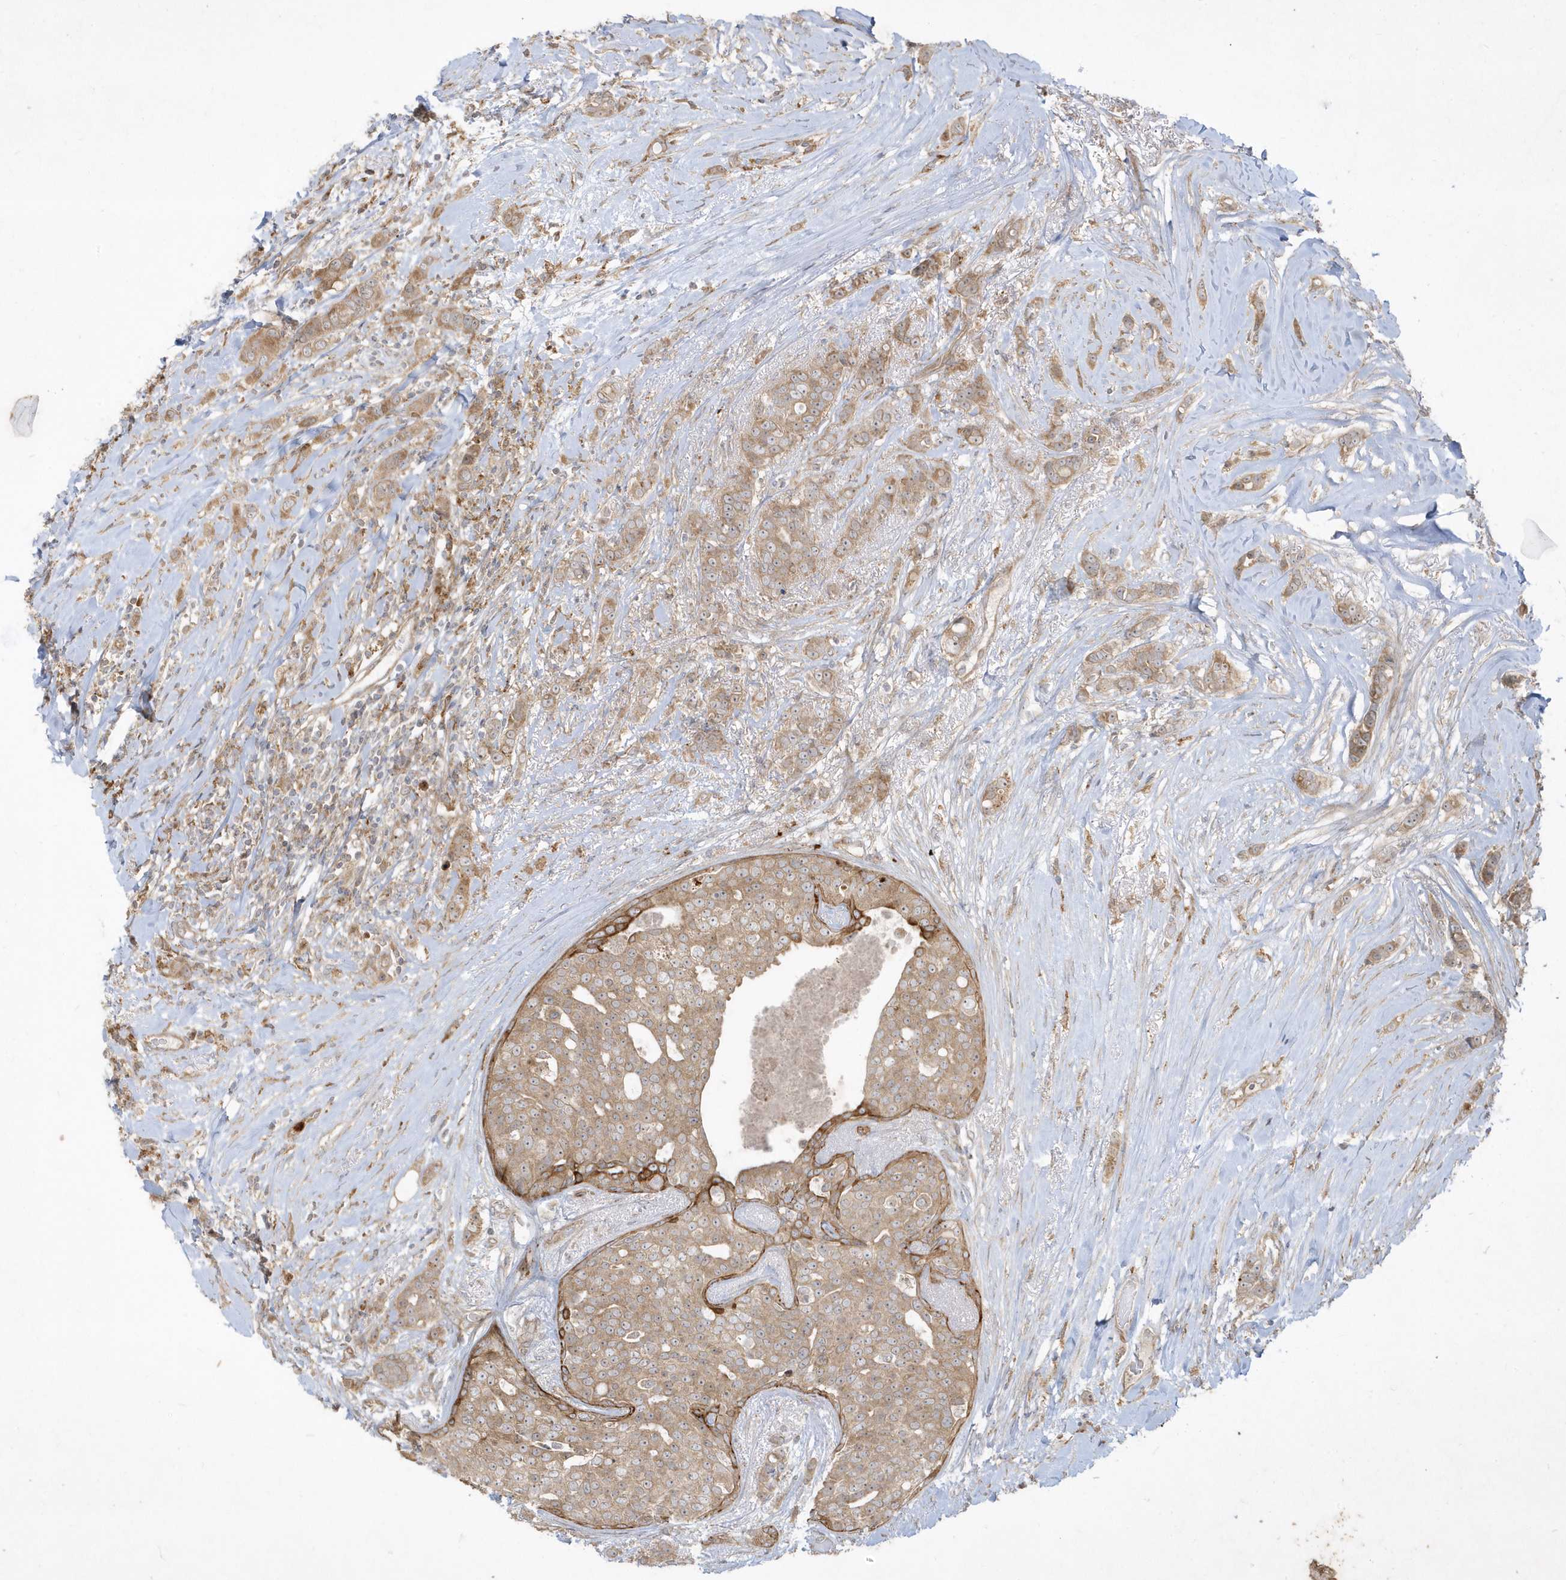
{"staining": {"intensity": "weak", "quantity": "25%-75%", "location": "cytoplasmic/membranous"}, "tissue": "breast cancer", "cell_type": "Tumor cells", "image_type": "cancer", "snomed": [{"axis": "morphology", "description": "Lobular carcinoma"}, {"axis": "topography", "description": "Breast"}], "caption": "The micrograph reveals a brown stain indicating the presence of a protein in the cytoplasmic/membranous of tumor cells in breast cancer (lobular carcinoma). Nuclei are stained in blue.", "gene": "IFT57", "patient": {"sex": "female", "age": 51}}